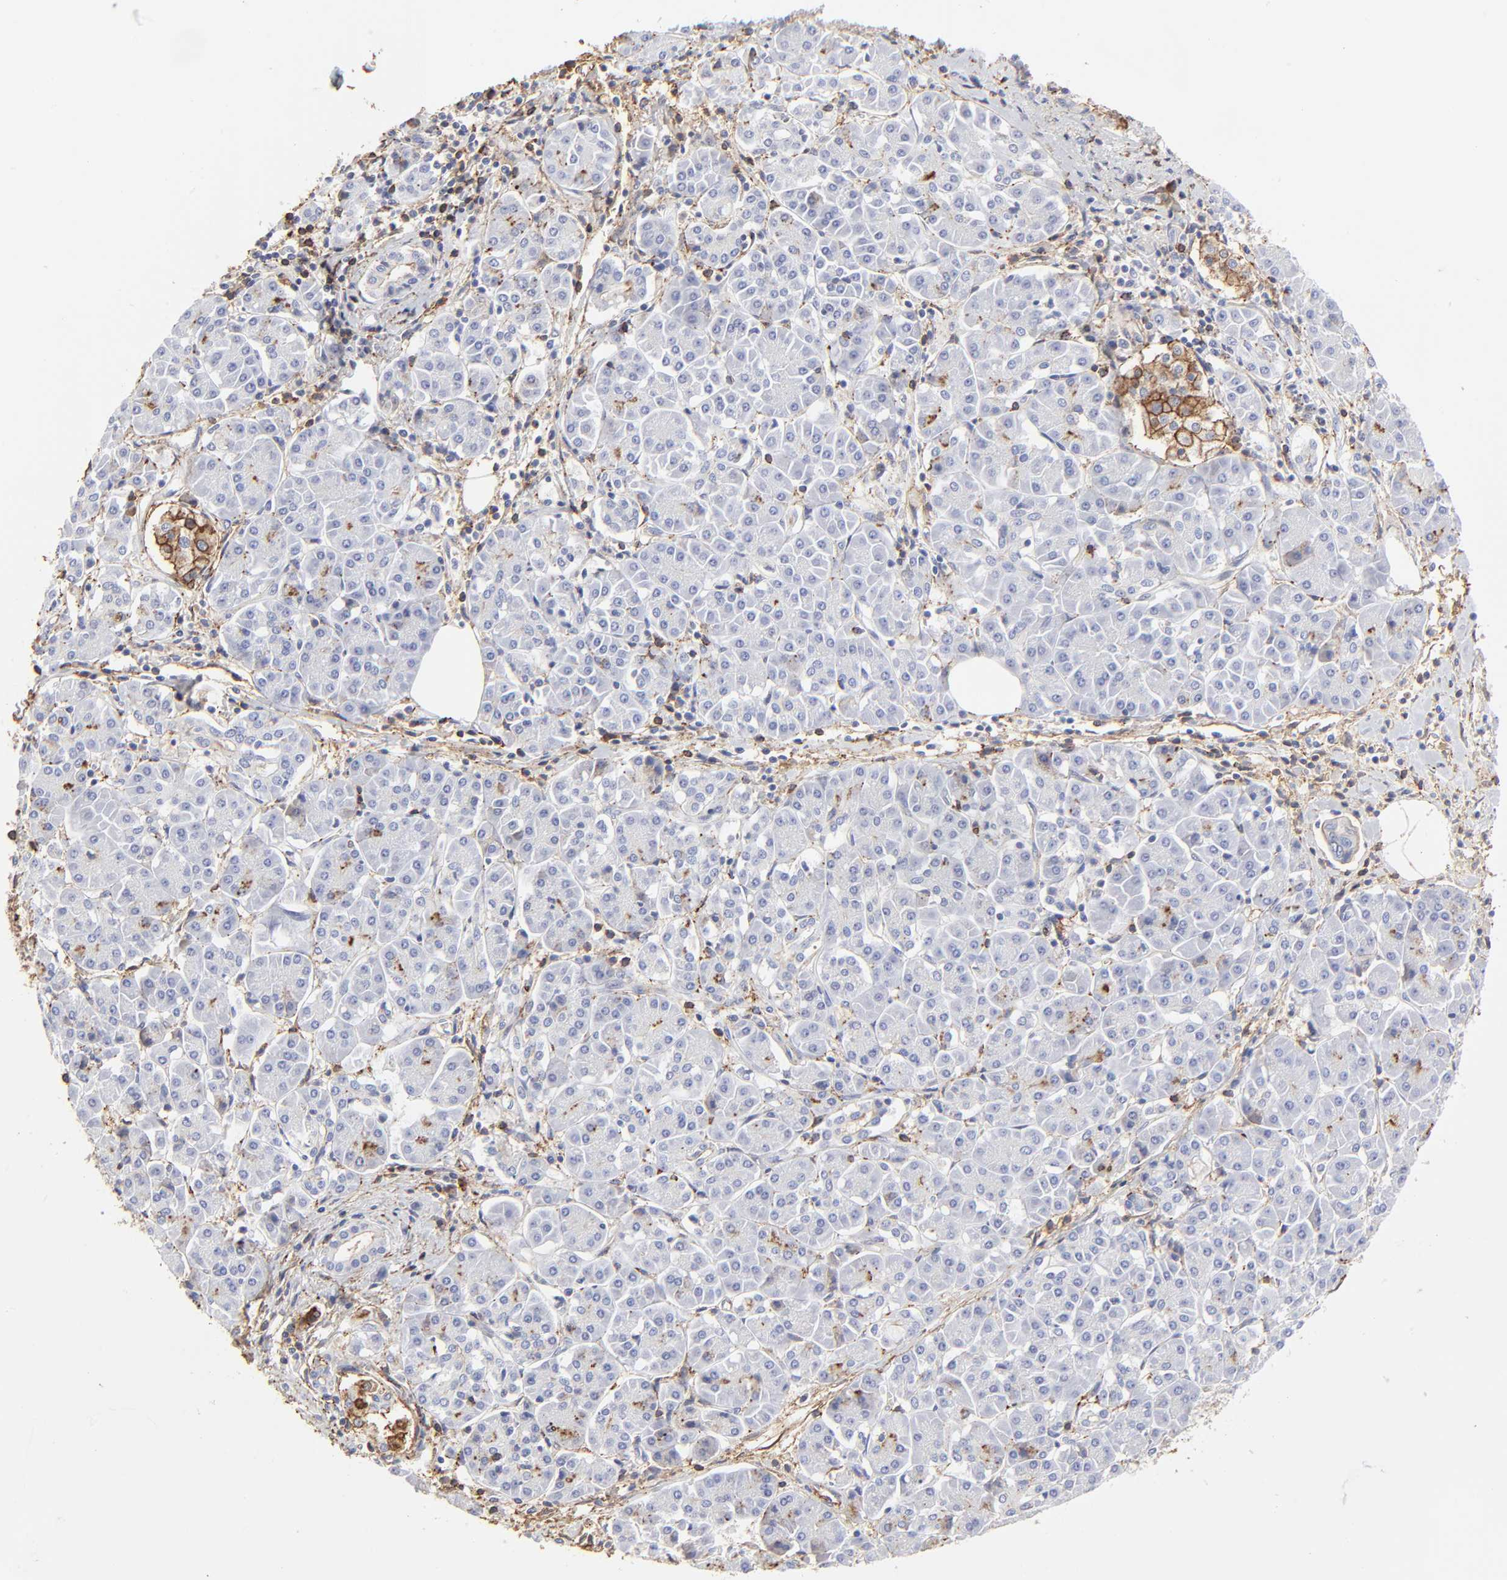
{"staining": {"intensity": "negative", "quantity": "none", "location": "none"}, "tissue": "pancreatic cancer", "cell_type": "Tumor cells", "image_type": "cancer", "snomed": [{"axis": "morphology", "description": "Adenocarcinoma, NOS"}, {"axis": "topography", "description": "Pancreas"}], "caption": "Tumor cells show no significant staining in pancreatic cancer (adenocarcinoma).", "gene": "ANXA6", "patient": {"sex": "female", "age": 57}}